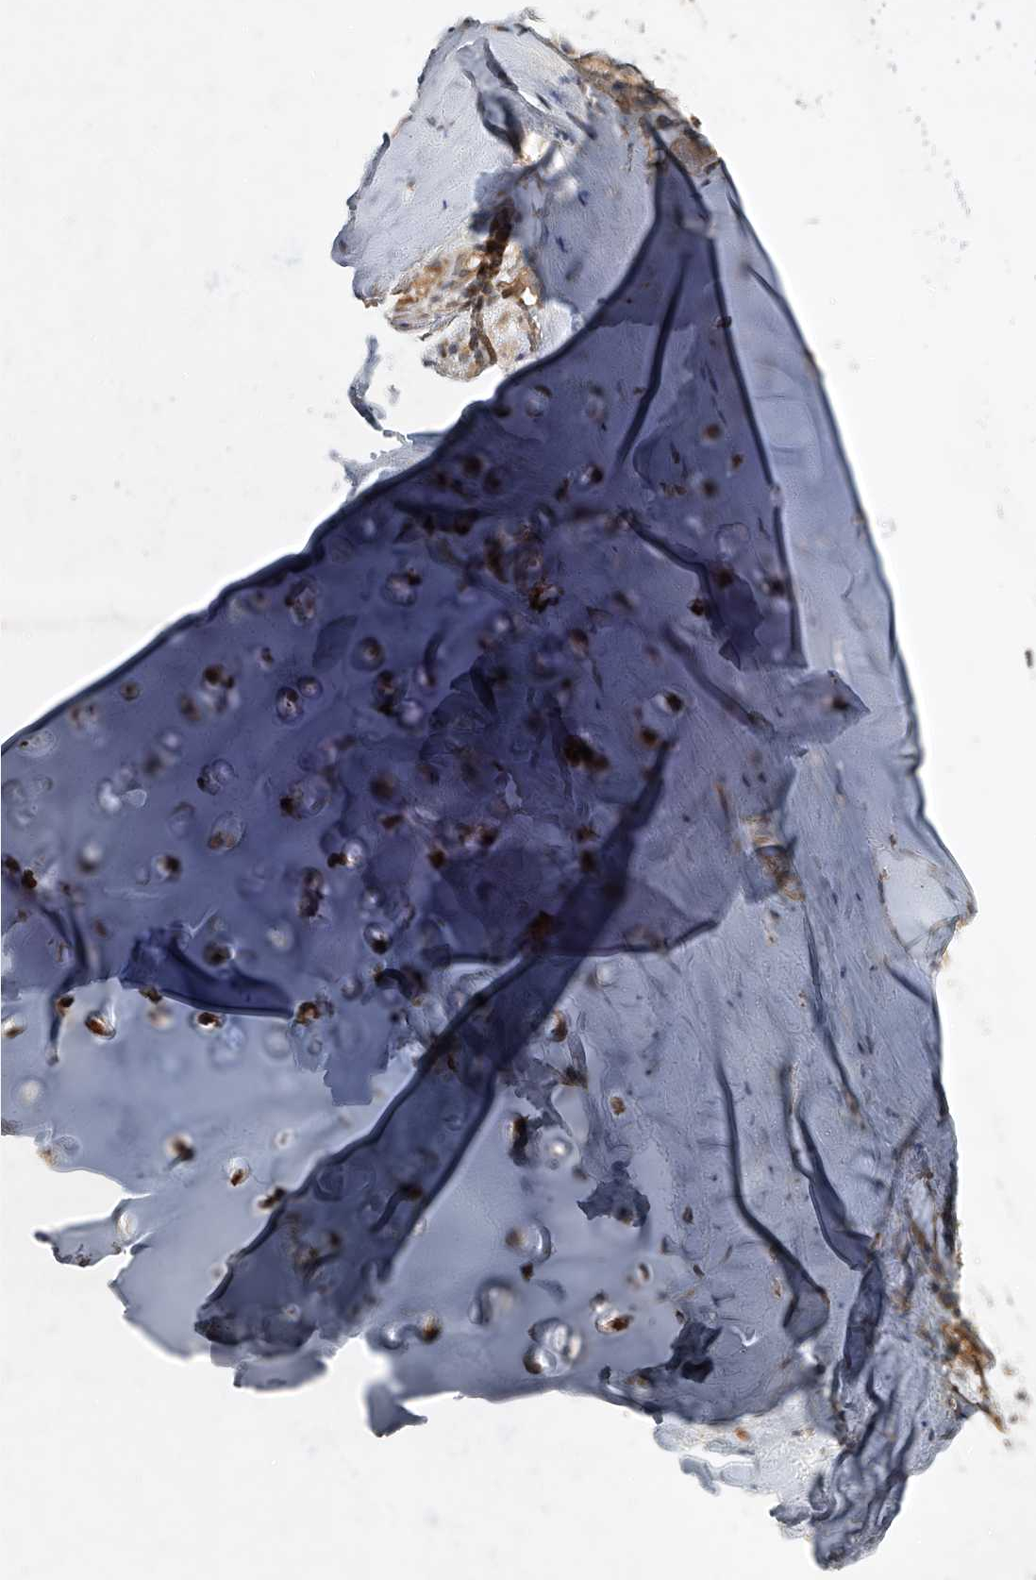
{"staining": {"intensity": "moderate", "quantity": "25%-75%", "location": "cytoplasmic/membranous"}, "tissue": "adipose tissue", "cell_type": "Adipocytes", "image_type": "normal", "snomed": [{"axis": "morphology", "description": "Normal tissue, NOS"}, {"axis": "morphology", "description": "Basal cell carcinoma"}, {"axis": "topography", "description": "Cartilage tissue"}, {"axis": "topography", "description": "Nasopharynx"}, {"axis": "topography", "description": "Oral tissue"}], "caption": "Immunohistochemistry (DAB) staining of unremarkable adipose tissue reveals moderate cytoplasmic/membranous protein positivity in about 25%-75% of adipocytes.", "gene": "NFS1", "patient": {"sex": "female", "age": 77}}